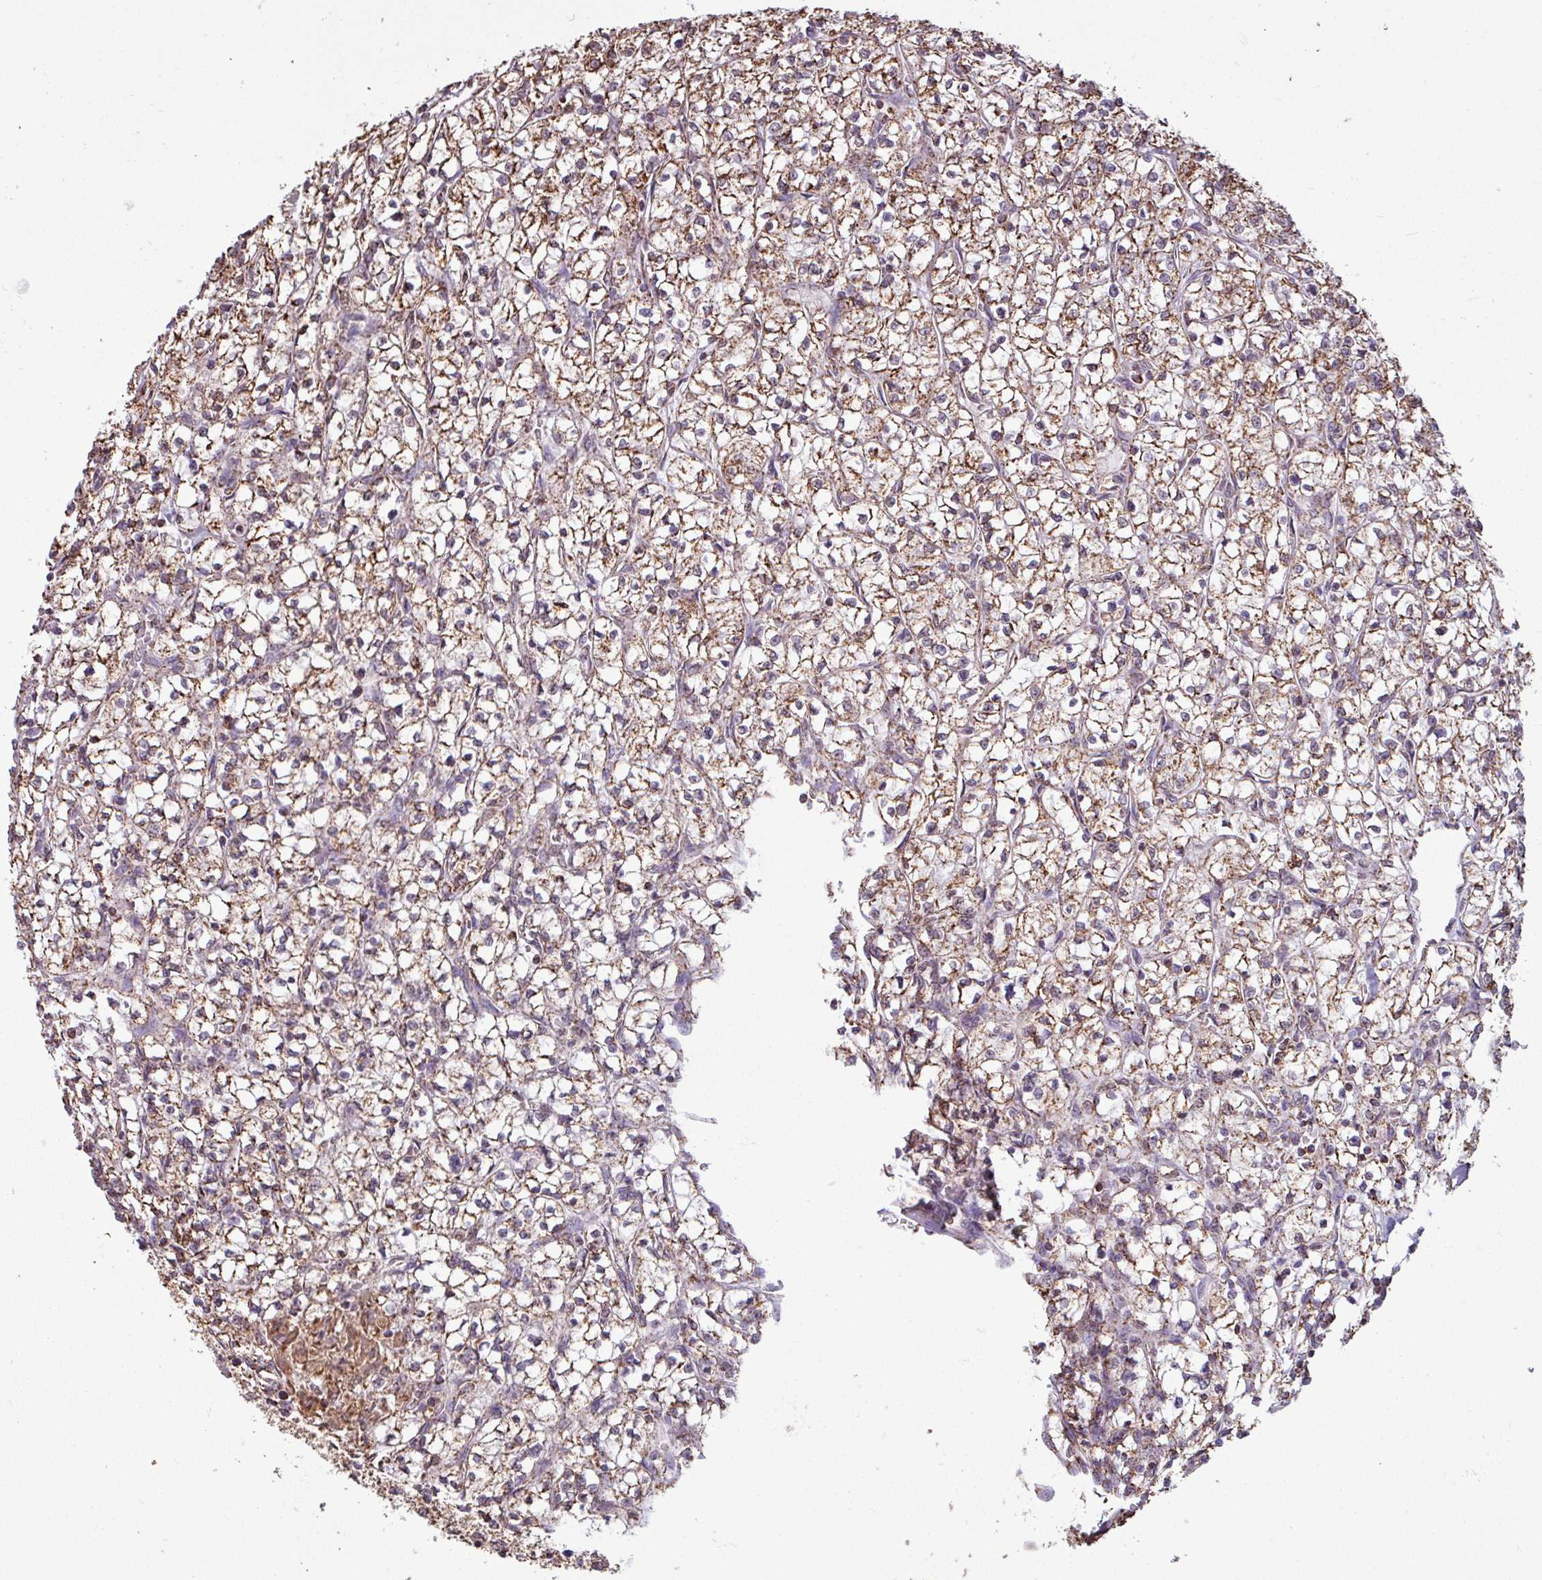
{"staining": {"intensity": "moderate", "quantity": ">75%", "location": "cytoplasmic/membranous"}, "tissue": "renal cancer", "cell_type": "Tumor cells", "image_type": "cancer", "snomed": [{"axis": "morphology", "description": "Adenocarcinoma, NOS"}, {"axis": "topography", "description": "Kidney"}], "caption": "The immunohistochemical stain labels moderate cytoplasmic/membranous expression in tumor cells of adenocarcinoma (renal) tissue.", "gene": "ALG8", "patient": {"sex": "female", "age": 64}}